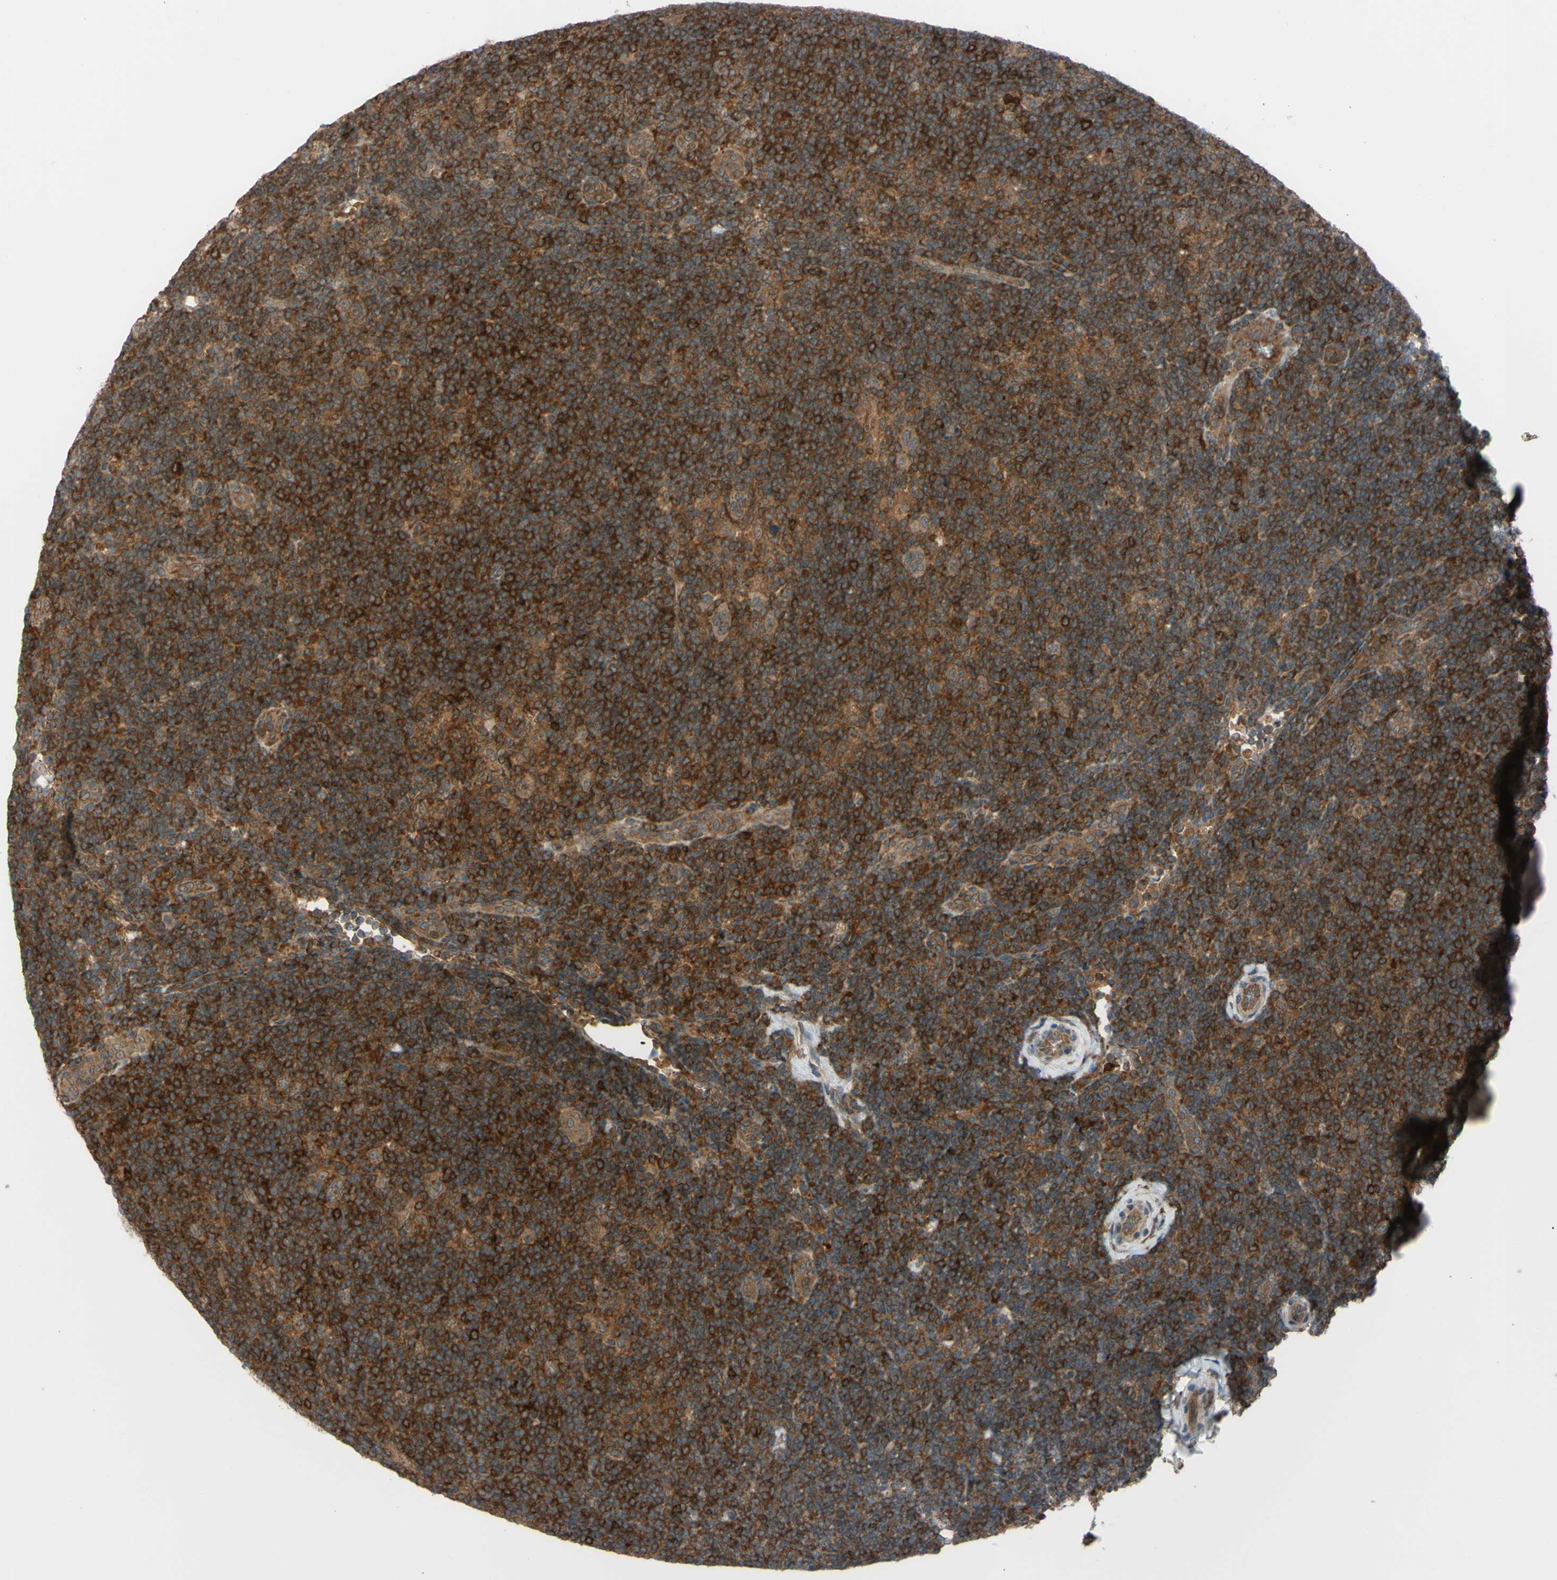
{"staining": {"intensity": "moderate", "quantity": ">75%", "location": "cytoplasmic/membranous"}, "tissue": "lymphoma", "cell_type": "Tumor cells", "image_type": "cancer", "snomed": [{"axis": "morphology", "description": "Hodgkin's disease, NOS"}, {"axis": "topography", "description": "Lymph node"}], "caption": "Immunohistochemical staining of human lymphoma demonstrates moderate cytoplasmic/membranous protein positivity in about >75% of tumor cells.", "gene": "FLII", "patient": {"sex": "female", "age": 57}}